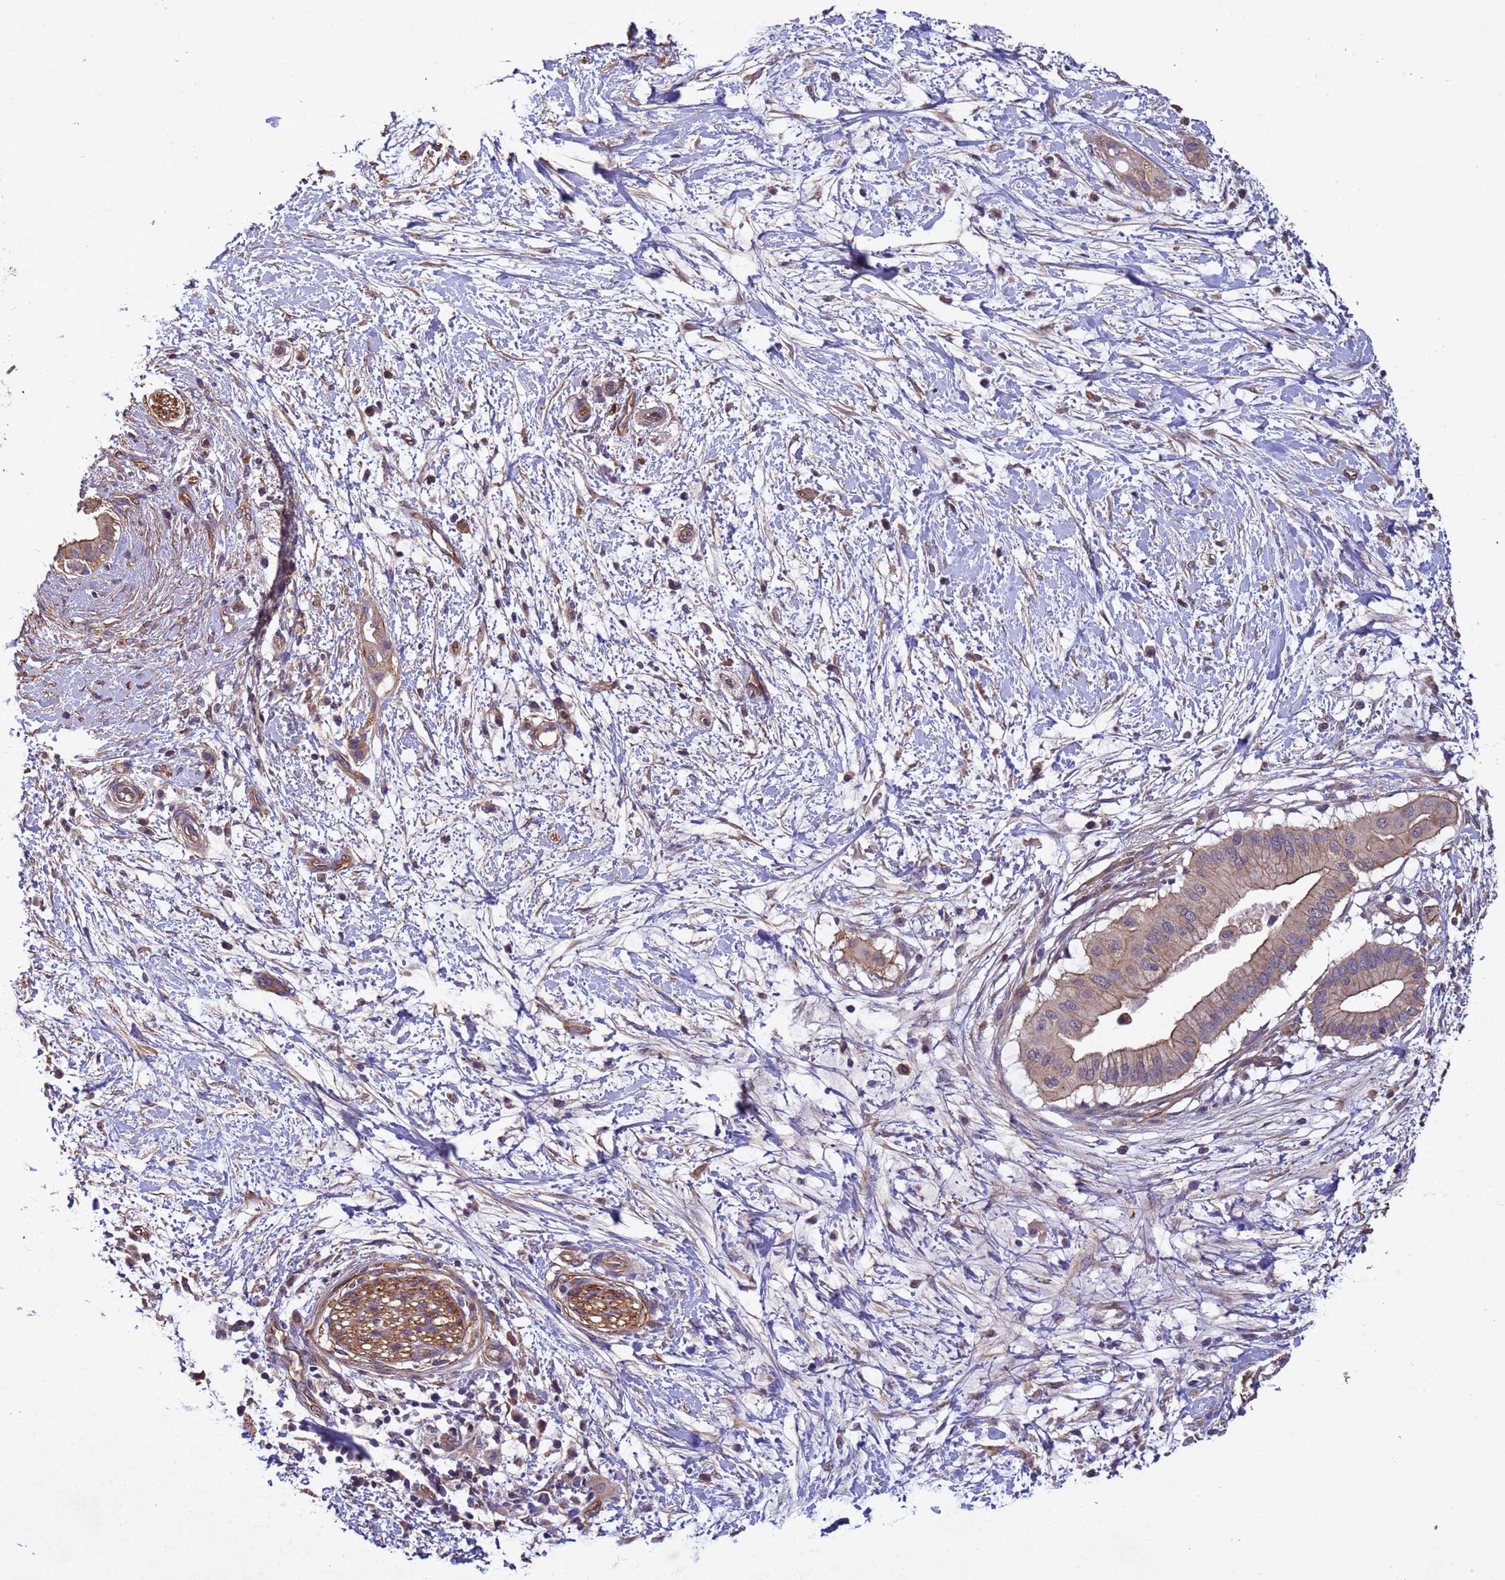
{"staining": {"intensity": "moderate", "quantity": "25%-75%", "location": "cytoplasmic/membranous"}, "tissue": "pancreatic cancer", "cell_type": "Tumor cells", "image_type": "cancer", "snomed": [{"axis": "morphology", "description": "Adenocarcinoma, NOS"}, {"axis": "topography", "description": "Pancreas"}], "caption": "Tumor cells demonstrate moderate cytoplasmic/membranous staining in approximately 25%-75% of cells in adenocarcinoma (pancreatic). (Stains: DAB in brown, nuclei in blue, Microscopy: brightfield microscopy at high magnification).", "gene": "MTX3", "patient": {"sex": "male", "age": 68}}